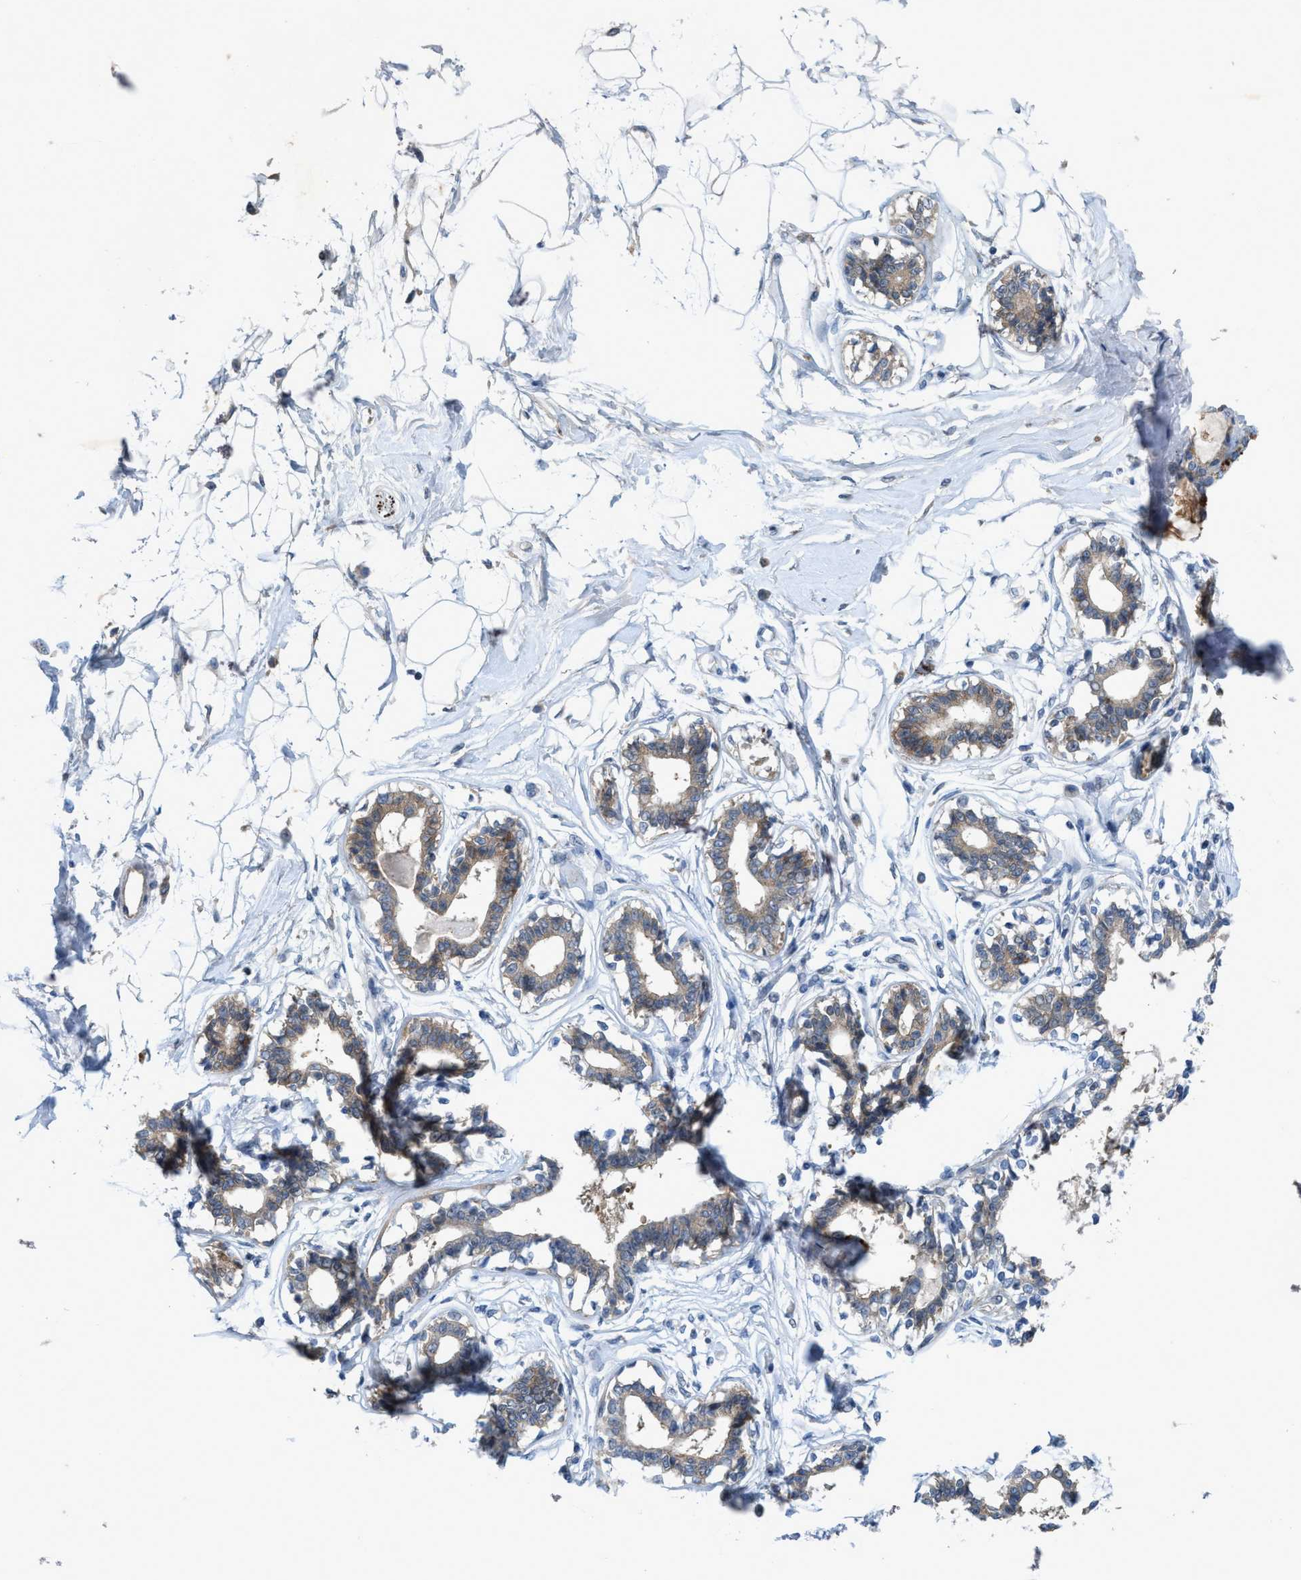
{"staining": {"intensity": "negative", "quantity": "none", "location": "none"}, "tissue": "breast", "cell_type": "Adipocytes", "image_type": "normal", "snomed": [{"axis": "morphology", "description": "Normal tissue, NOS"}, {"axis": "topography", "description": "Breast"}], "caption": "This micrograph is of unremarkable breast stained with IHC to label a protein in brown with the nuclei are counter-stained blue. There is no positivity in adipocytes. (DAB immunohistochemistry (IHC) with hematoxylin counter stain).", "gene": "URGCP", "patient": {"sex": "female", "age": 45}}